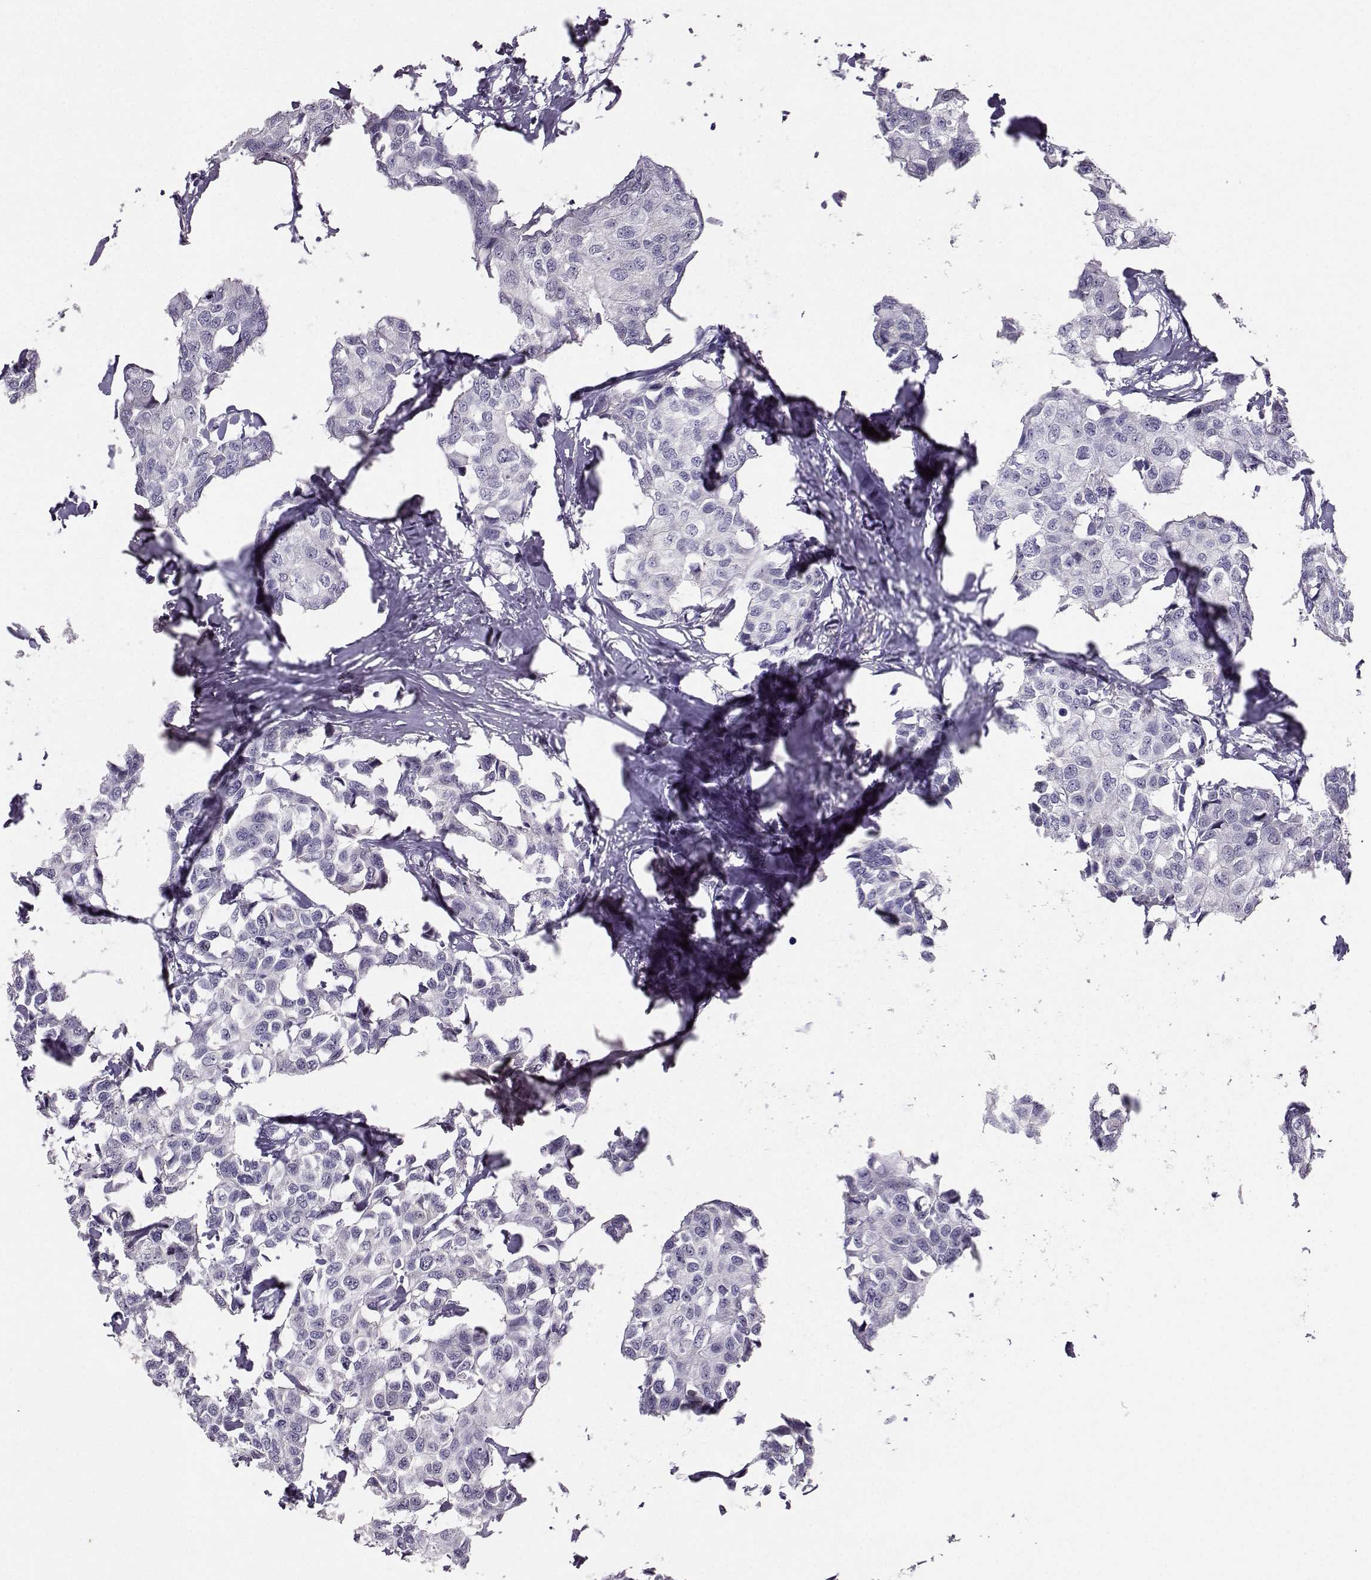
{"staining": {"intensity": "negative", "quantity": "none", "location": "none"}, "tissue": "breast cancer", "cell_type": "Tumor cells", "image_type": "cancer", "snomed": [{"axis": "morphology", "description": "Duct carcinoma"}, {"axis": "topography", "description": "Breast"}], "caption": "High magnification brightfield microscopy of breast cancer stained with DAB (3,3'-diaminobenzidine) (brown) and counterstained with hematoxylin (blue): tumor cells show no significant staining.", "gene": "PKP2", "patient": {"sex": "female", "age": 80}}